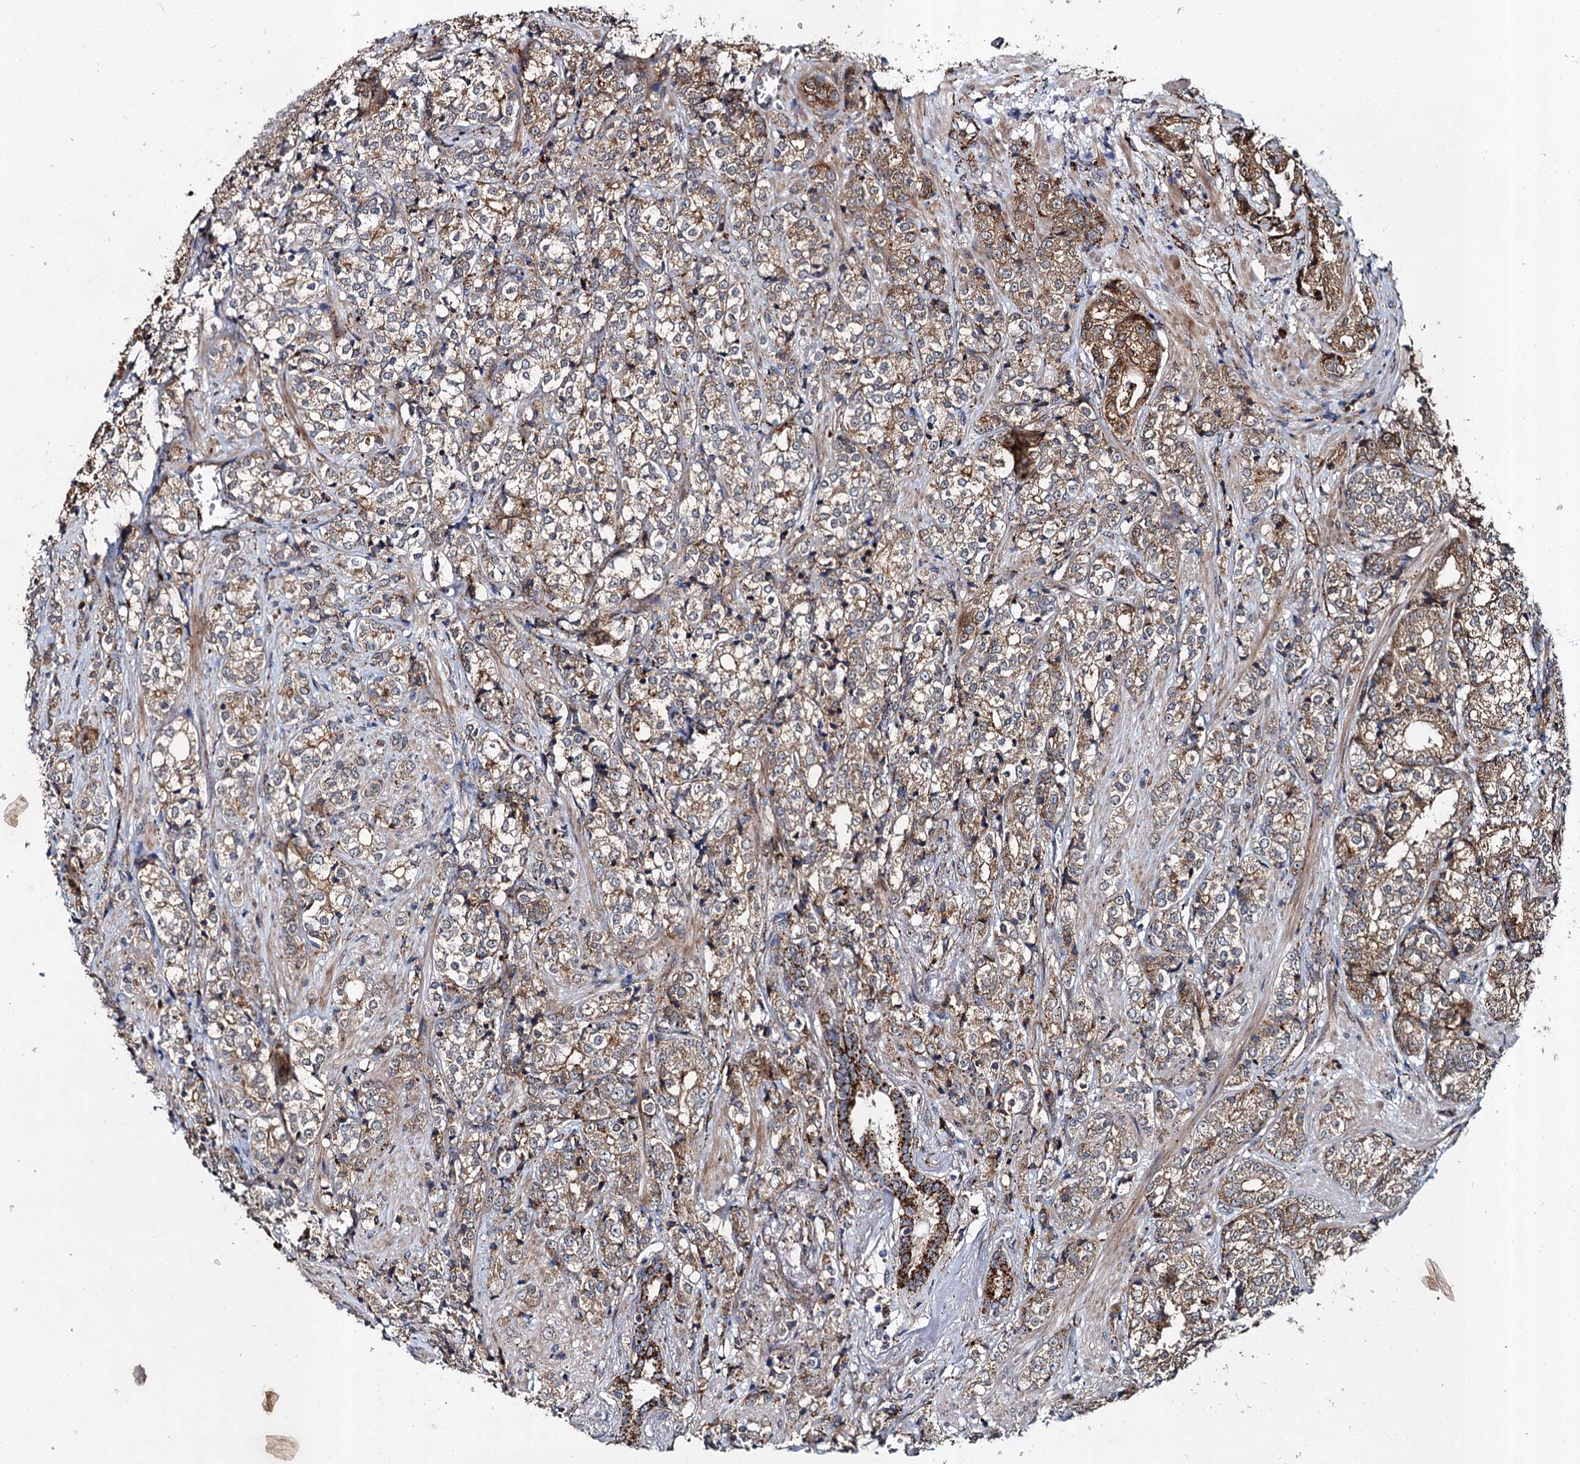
{"staining": {"intensity": "moderate", "quantity": ">75%", "location": "cytoplasmic/membranous"}, "tissue": "prostate cancer", "cell_type": "Tumor cells", "image_type": "cancer", "snomed": [{"axis": "morphology", "description": "Adenocarcinoma, High grade"}, {"axis": "topography", "description": "Prostate"}], "caption": "IHC (DAB) staining of human prostate cancer (high-grade adenocarcinoma) shows moderate cytoplasmic/membranous protein positivity in about >75% of tumor cells.", "gene": "GBA1", "patient": {"sex": "male", "age": 69}}